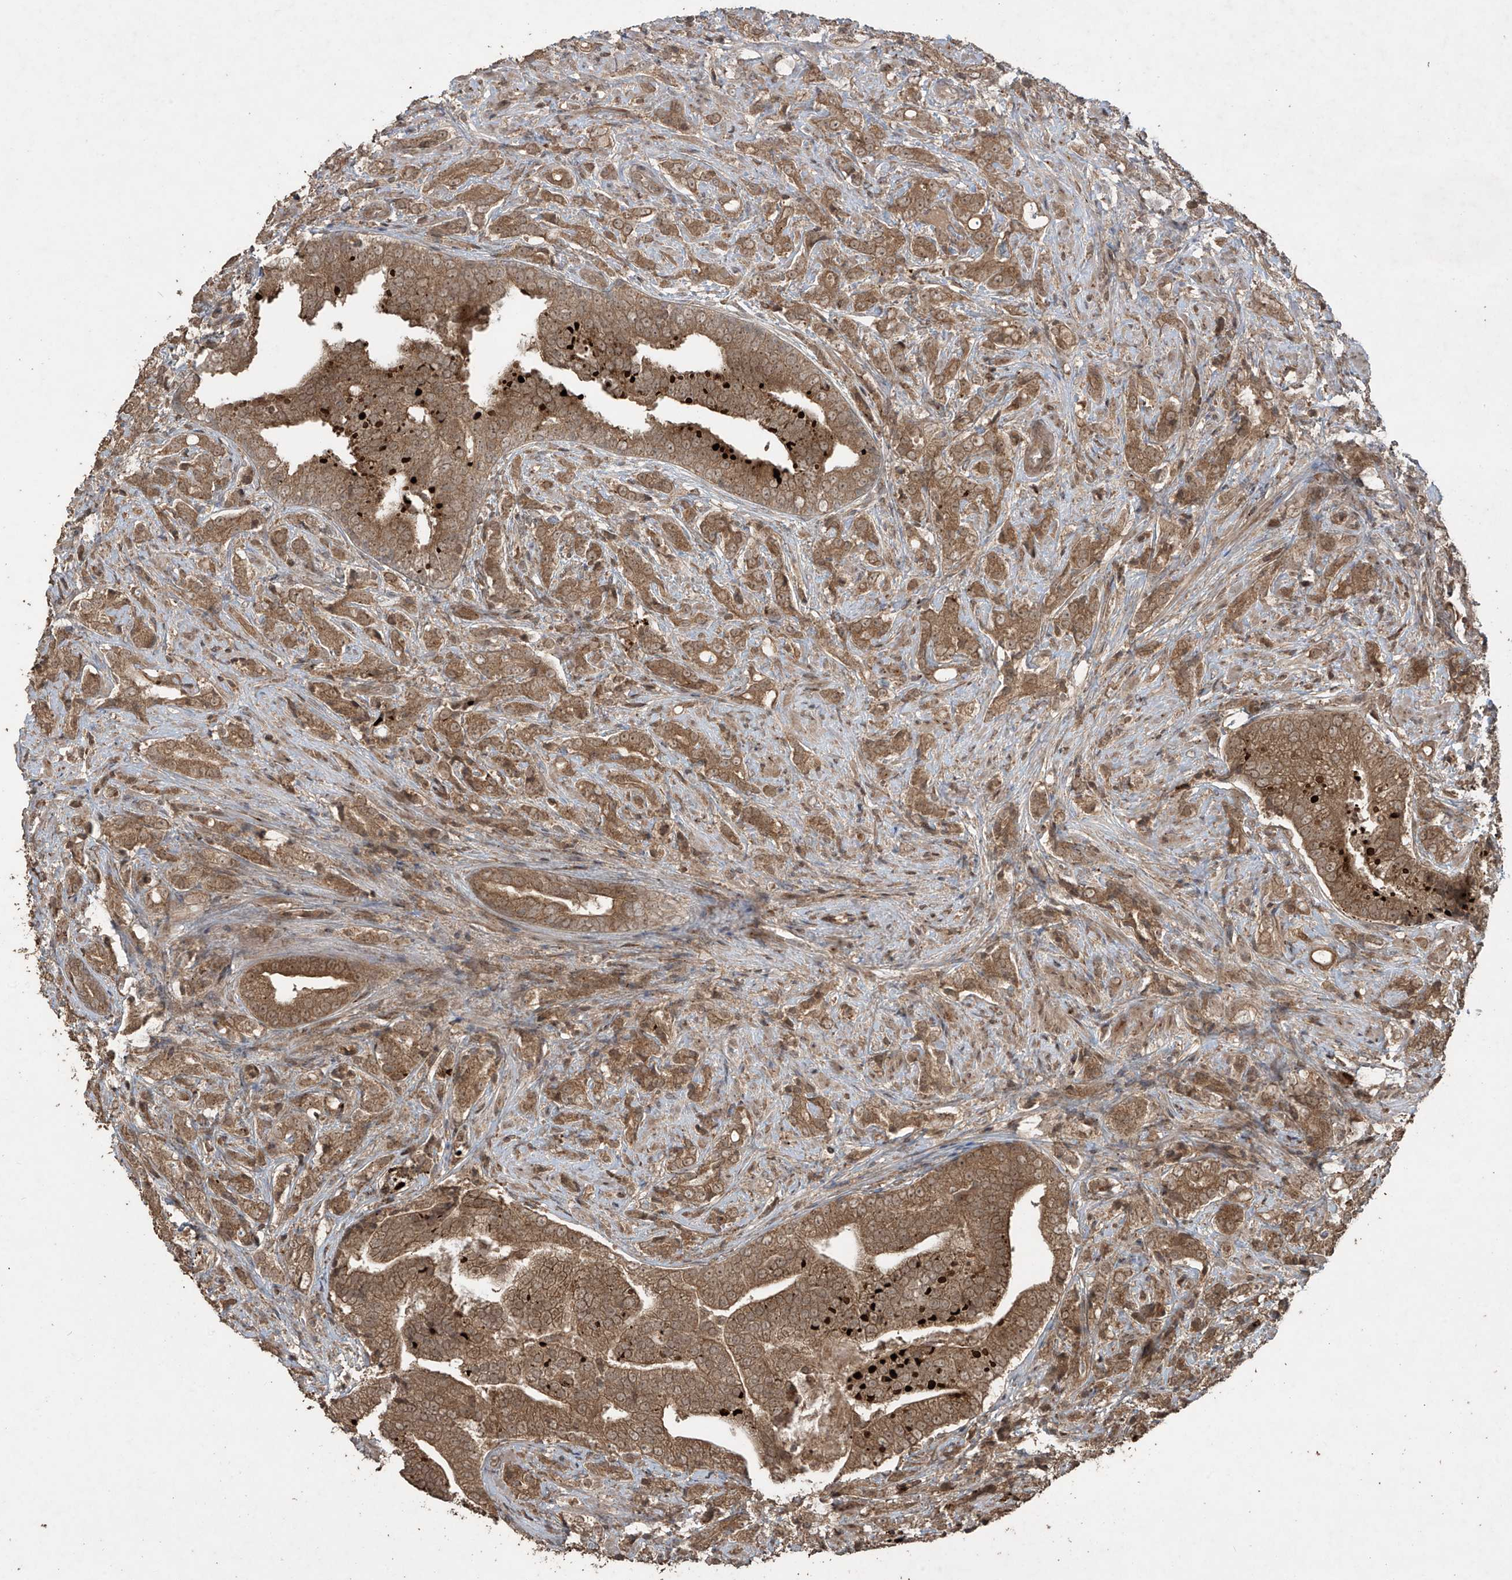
{"staining": {"intensity": "moderate", "quantity": ">75%", "location": "cytoplasmic/membranous"}, "tissue": "prostate cancer", "cell_type": "Tumor cells", "image_type": "cancer", "snomed": [{"axis": "morphology", "description": "Adenocarcinoma, High grade"}, {"axis": "topography", "description": "Prostate"}], "caption": "Protein expression analysis of high-grade adenocarcinoma (prostate) demonstrates moderate cytoplasmic/membranous staining in about >75% of tumor cells.", "gene": "PGPEP1", "patient": {"sex": "male", "age": 57}}